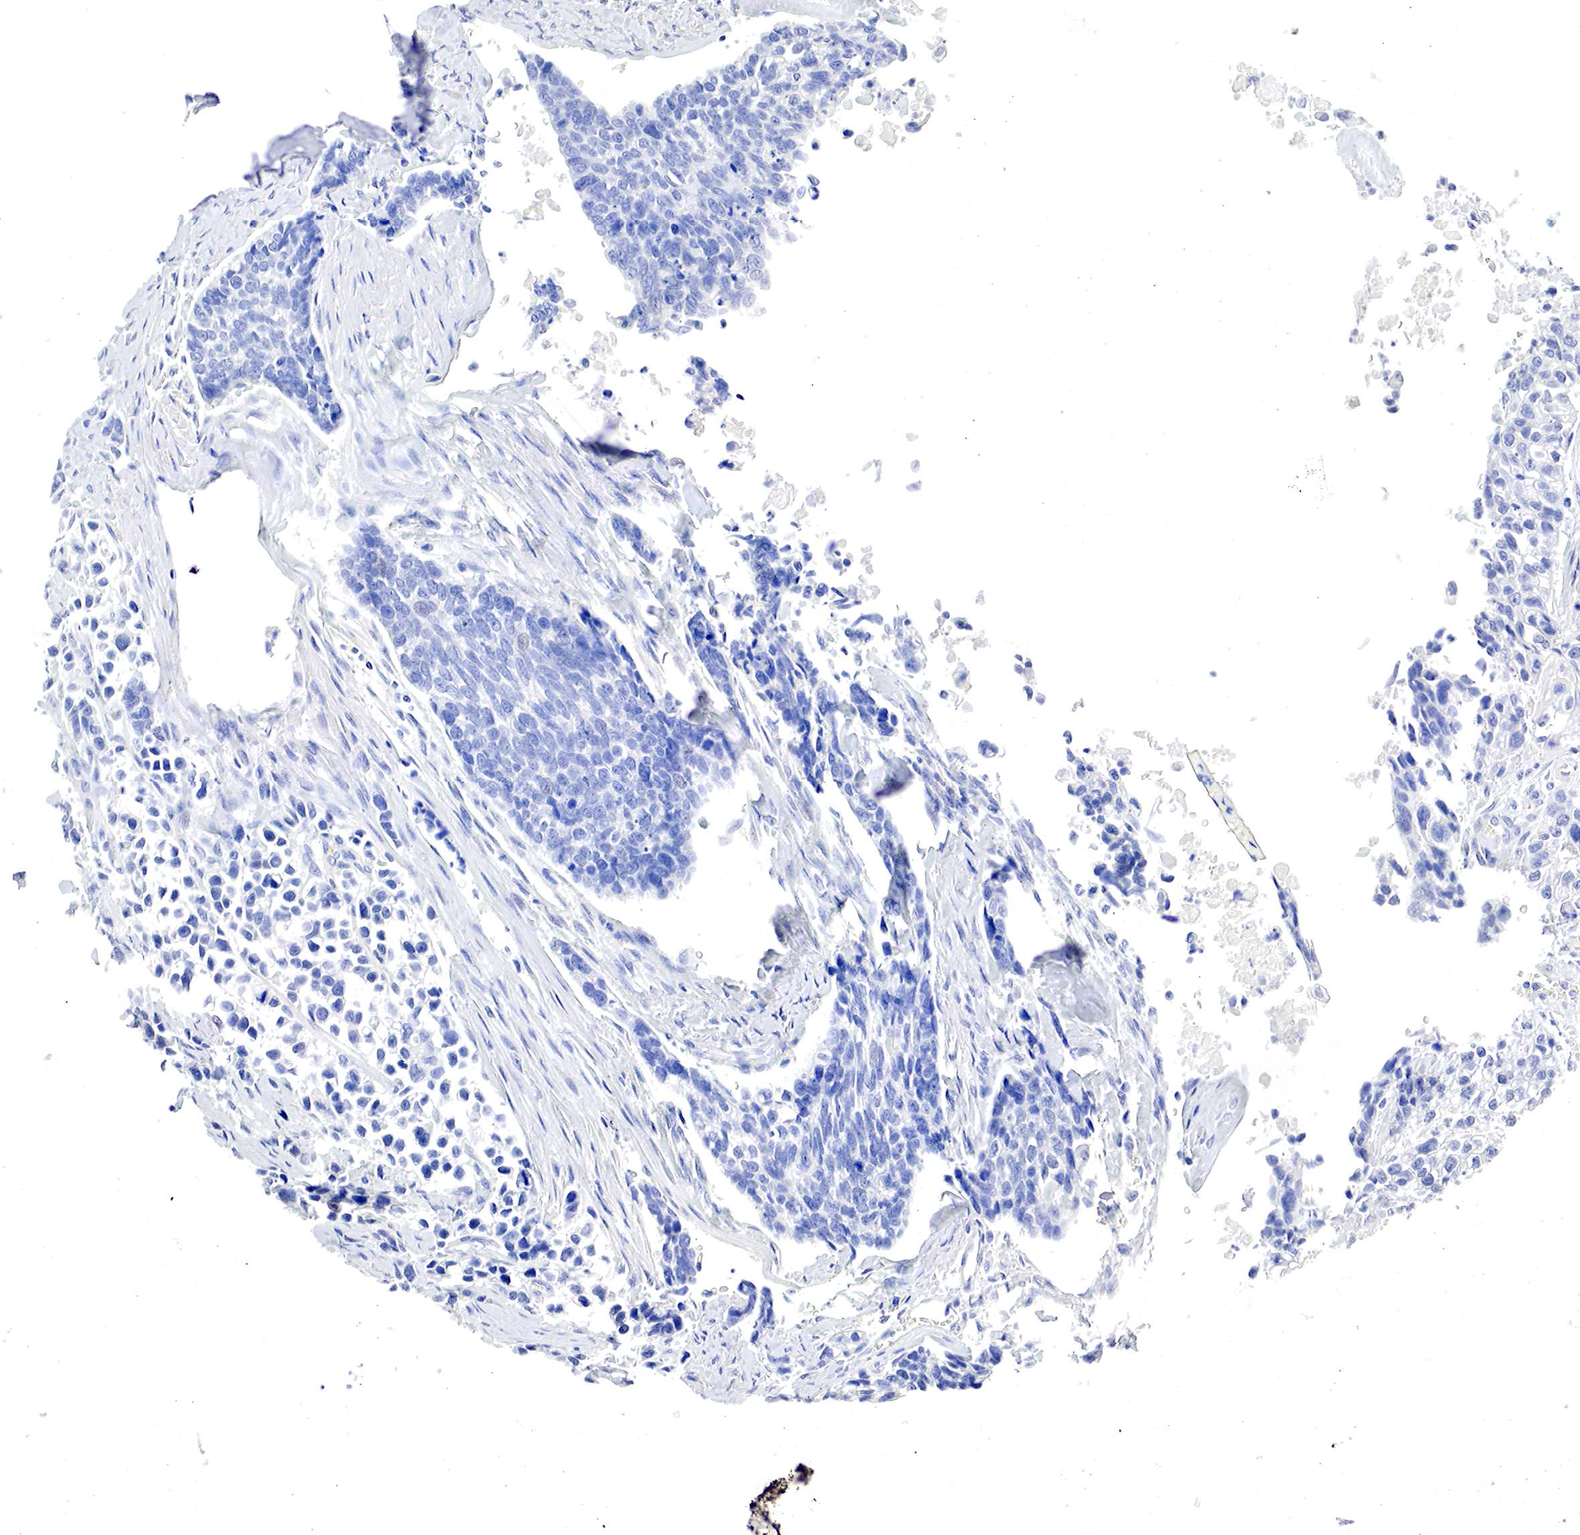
{"staining": {"intensity": "negative", "quantity": "none", "location": "none"}, "tissue": "lung cancer", "cell_type": "Tumor cells", "image_type": "cancer", "snomed": [{"axis": "morphology", "description": "Squamous cell carcinoma, NOS"}, {"axis": "topography", "description": "Lymph node"}, {"axis": "topography", "description": "Lung"}], "caption": "An IHC micrograph of lung cancer is shown. There is no staining in tumor cells of lung cancer.", "gene": "OTC", "patient": {"sex": "male", "age": 74}}